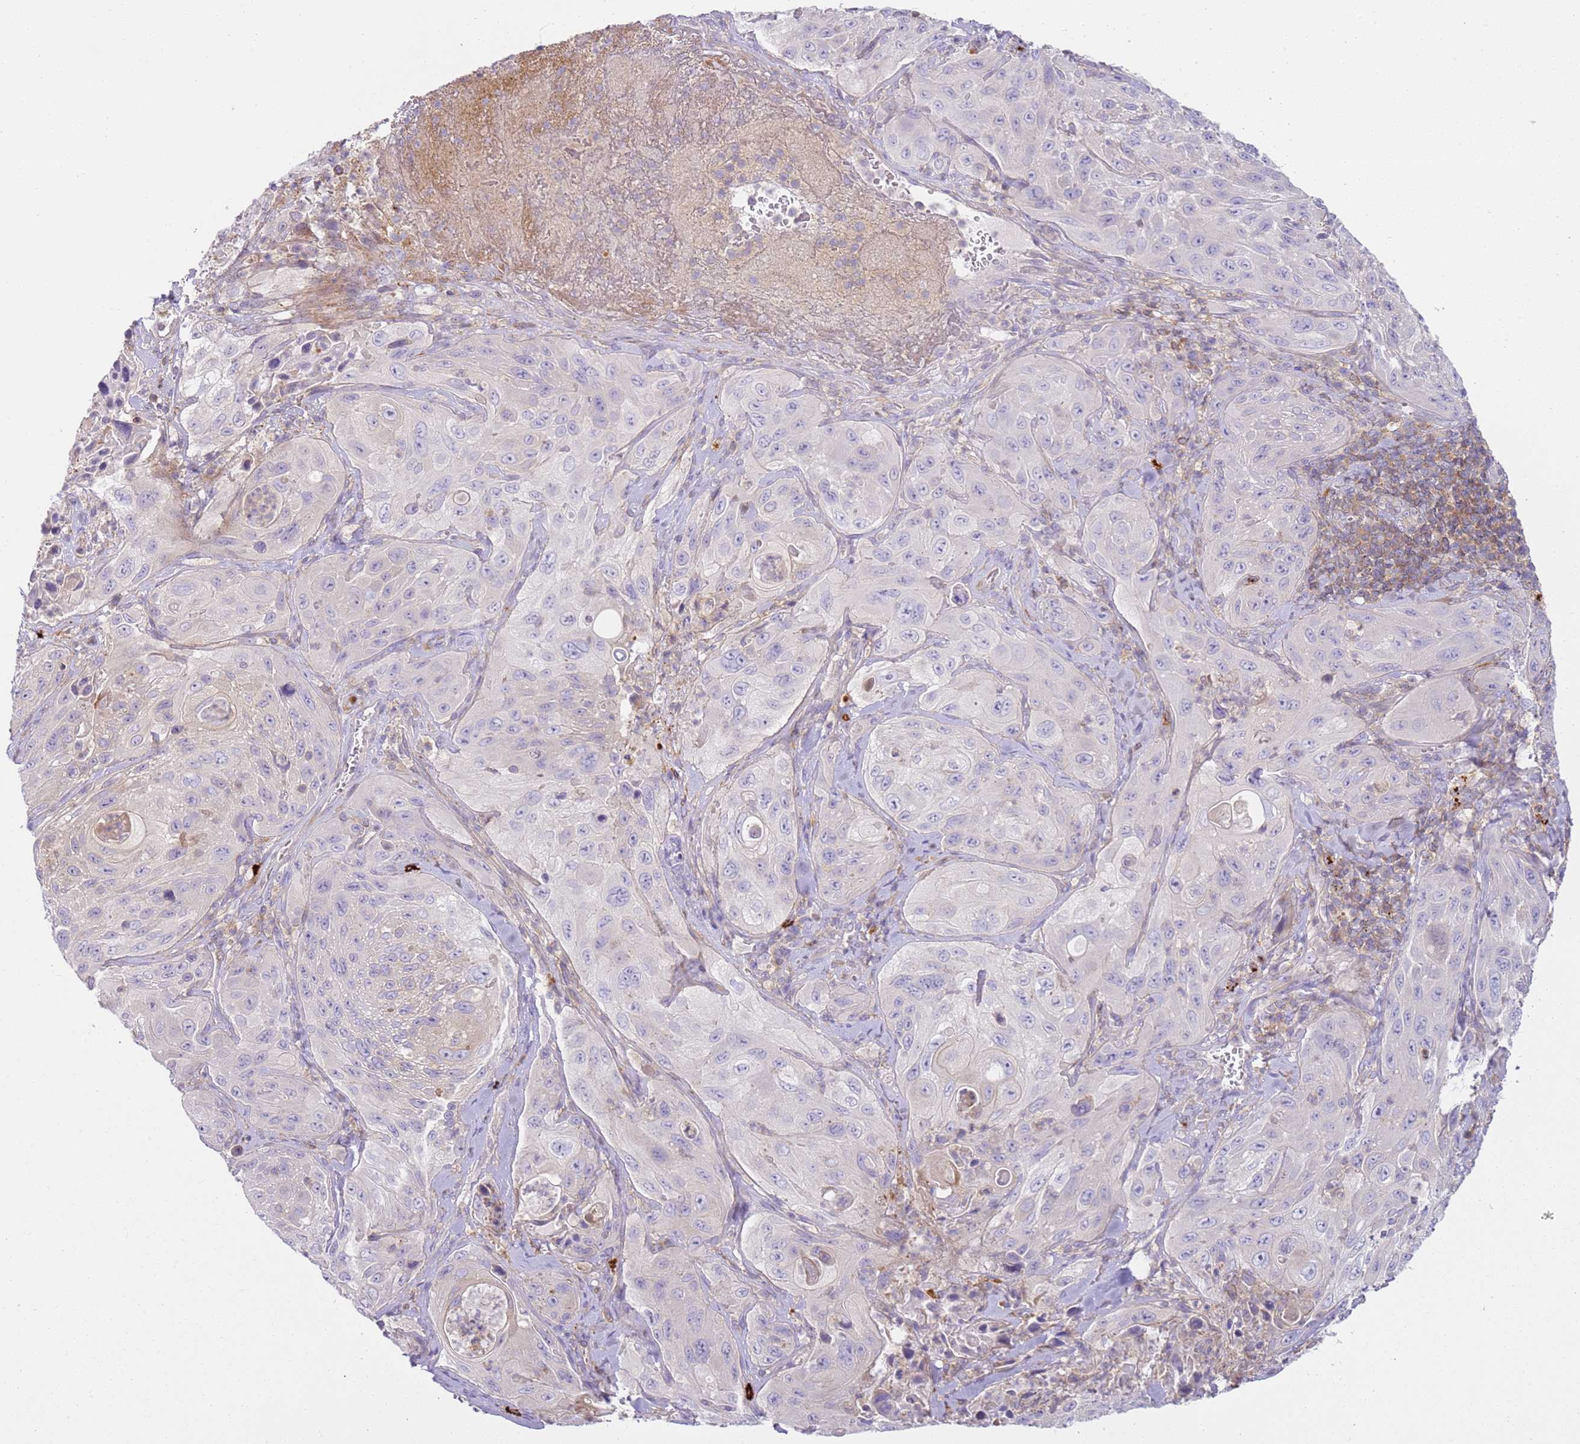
{"staining": {"intensity": "negative", "quantity": "none", "location": "none"}, "tissue": "cervical cancer", "cell_type": "Tumor cells", "image_type": "cancer", "snomed": [{"axis": "morphology", "description": "Squamous cell carcinoma, NOS"}, {"axis": "topography", "description": "Cervix"}], "caption": "Immunohistochemical staining of human cervical squamous cell carcinoma reveals no significant expression in tumor cells.", "gene": "FPR1", "patient": {"sex": "female", "age": 42}}